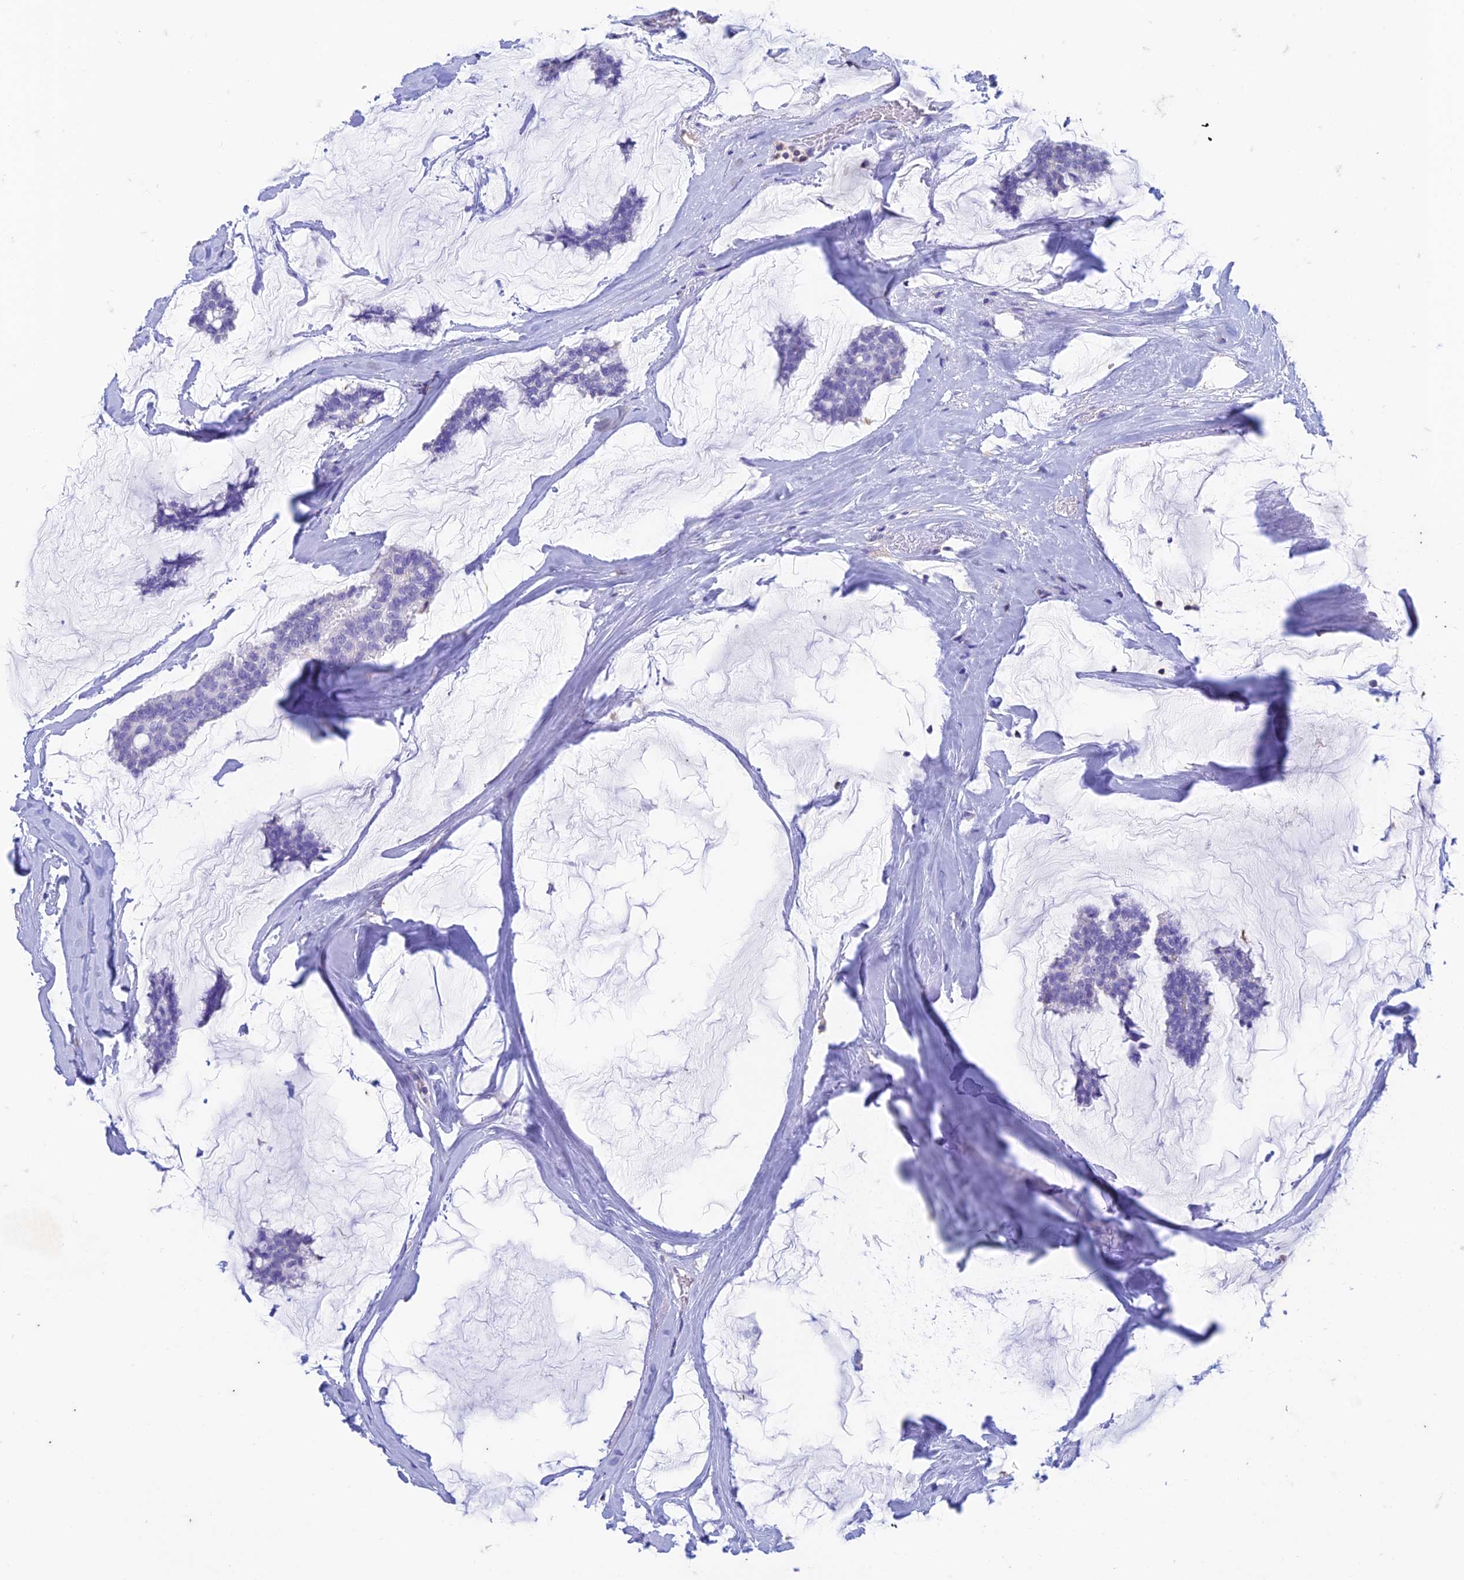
{"staining": {"intensity": "negative", "quantity": "none", "location": "none"}, "tissue": "breast cancer", "cell_type": "Tumor cells", "image_type": "cancer", "snomed": [{"axis": "morphology", "description": "Duct carcinoma"}, {"axis": "topography", "description": "Breast"}], "caption": "Immunohistochemistry (IHC) histopathology image of infiltrating ductal carcinoma (breast) stained for a protein (brown), which reveals no expression in tumor cells.", "gene": "FGF7", "patient": {"sex": "female", "age": 93}}